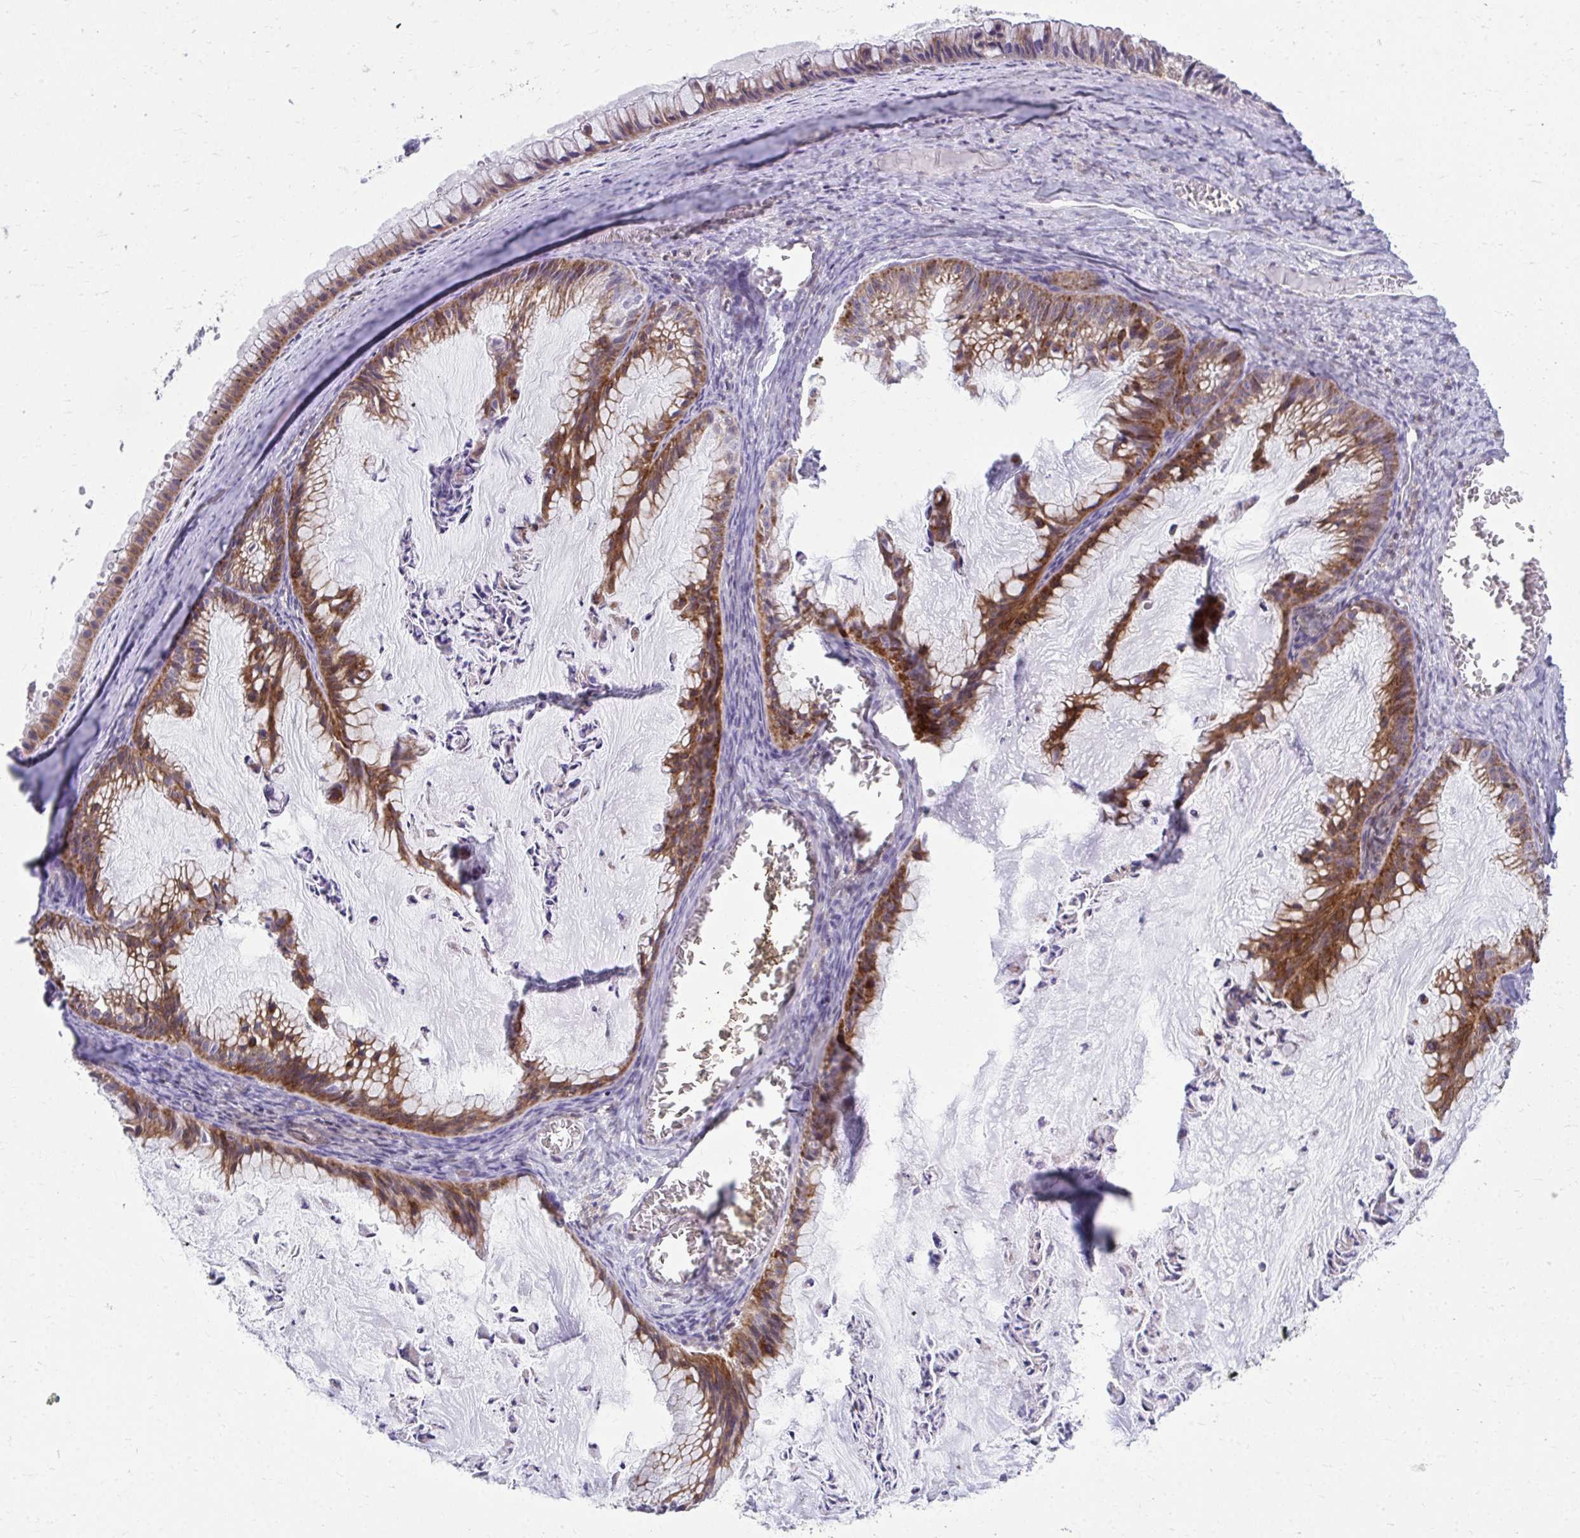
{"staining": {"intensity": "strong", "quantity": "25%-75%", "location": "cytoplasmic/membranous"}, "tissue": "ovarian cancer", "cell_type": "Tumor cells", "image_type": "cancer", "snomed": [{"axis": "morphology", "description": "Cystadenocarcinoma, mucinous, NOS"}, {"axis": "topography", "description": "Ovary"}], "caption": "Tumor cells demonstrate high levels of strong cytoplasmic/membranous staining in approximately 25%-75% of cells in ovarian cancer. The staining was performed using DAB to visualize the protein expression in brown, while the nuclei were stained in blue with hematoxylin (Magnification: 20x).", "gene": "C16orf54", "patient": {"sex": "female", "age": 72}}